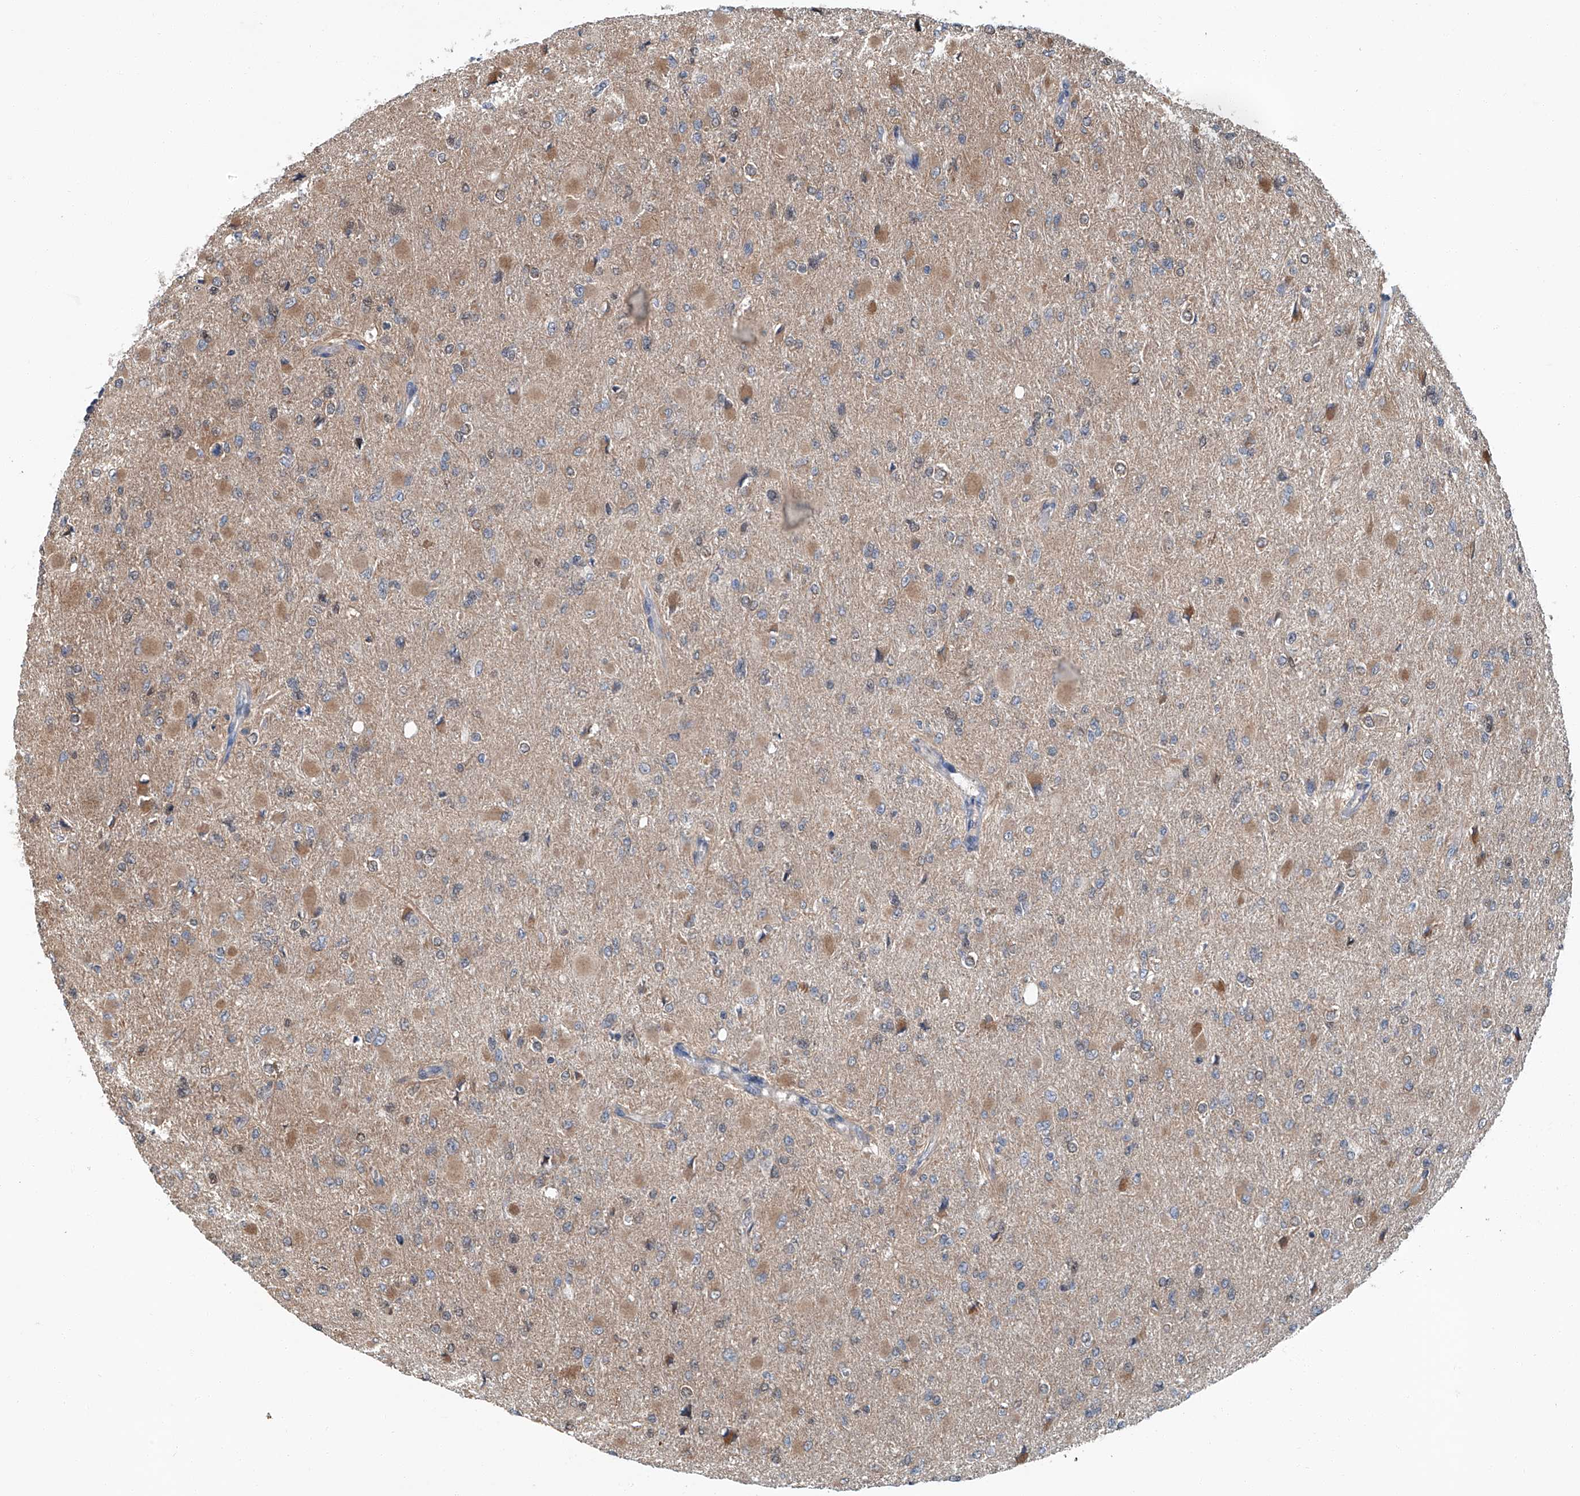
{"staining": {"intensity": "weak", "quantity": "25%-75%", "location": "cytoplasmic/membranous"}, "tissue": "glioma", "cell_type": "Tumor cells", "image_type": "cancer", "snomed": [{"axis": "morphology", "description": "Glioma, malignant, High grade"}, {"axis": "topography", "description": "Cerebral cortex"}], "caption": "Glioma stained with DAB immunohistochemistry (IHC) demonstrates low levels of weak cytoplasmic/membranous positivity in approximately 25%-75% of tumor cells.", "gene": "CLK1", "patient": {"sex": "female", "age": 36}}